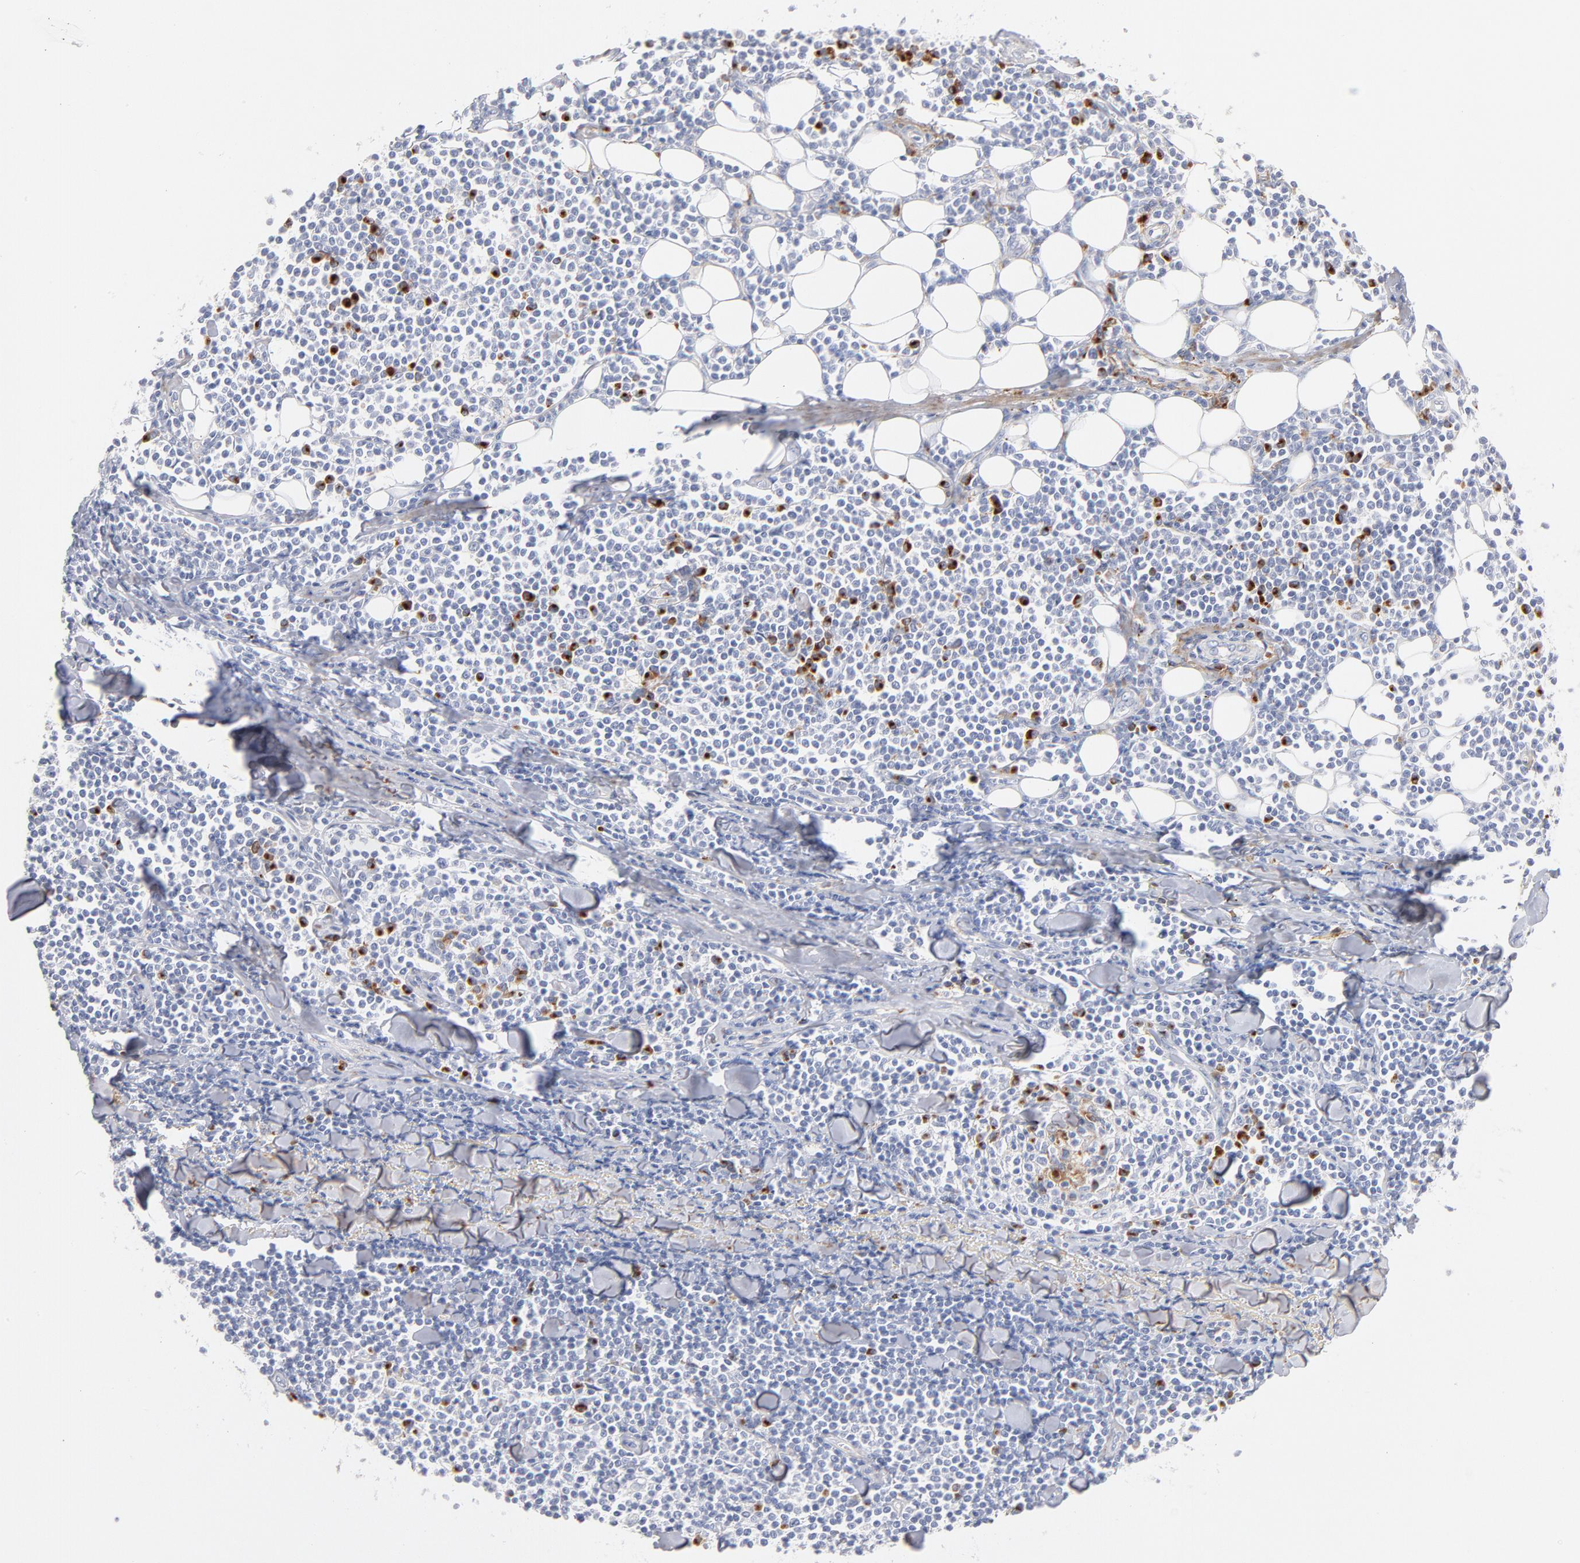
{"staining": {"intensity": "strong", "quantity": "<25%", "location": "cytoplasmic/membranous"}, "tissue": "lymphoma", "cell_type": "Tumor cells", "image_type": "cancer", "snomed": [{"axis": "morphology", "description": "Malignant lymphoma, non-Hodgkin's type, Low grade"}, {"axis": "topography", "description": "Soft tissue"}], "caption": "DAB immunohistochemical staining of low-grade malignant lymphoma, non-Hodgkin's type exhibits strong cytoplasmic/membranous protein staining in about <25% of tumor cells.", "gene": "PLAT", "patient": {"sex": "male", "age": 92}}